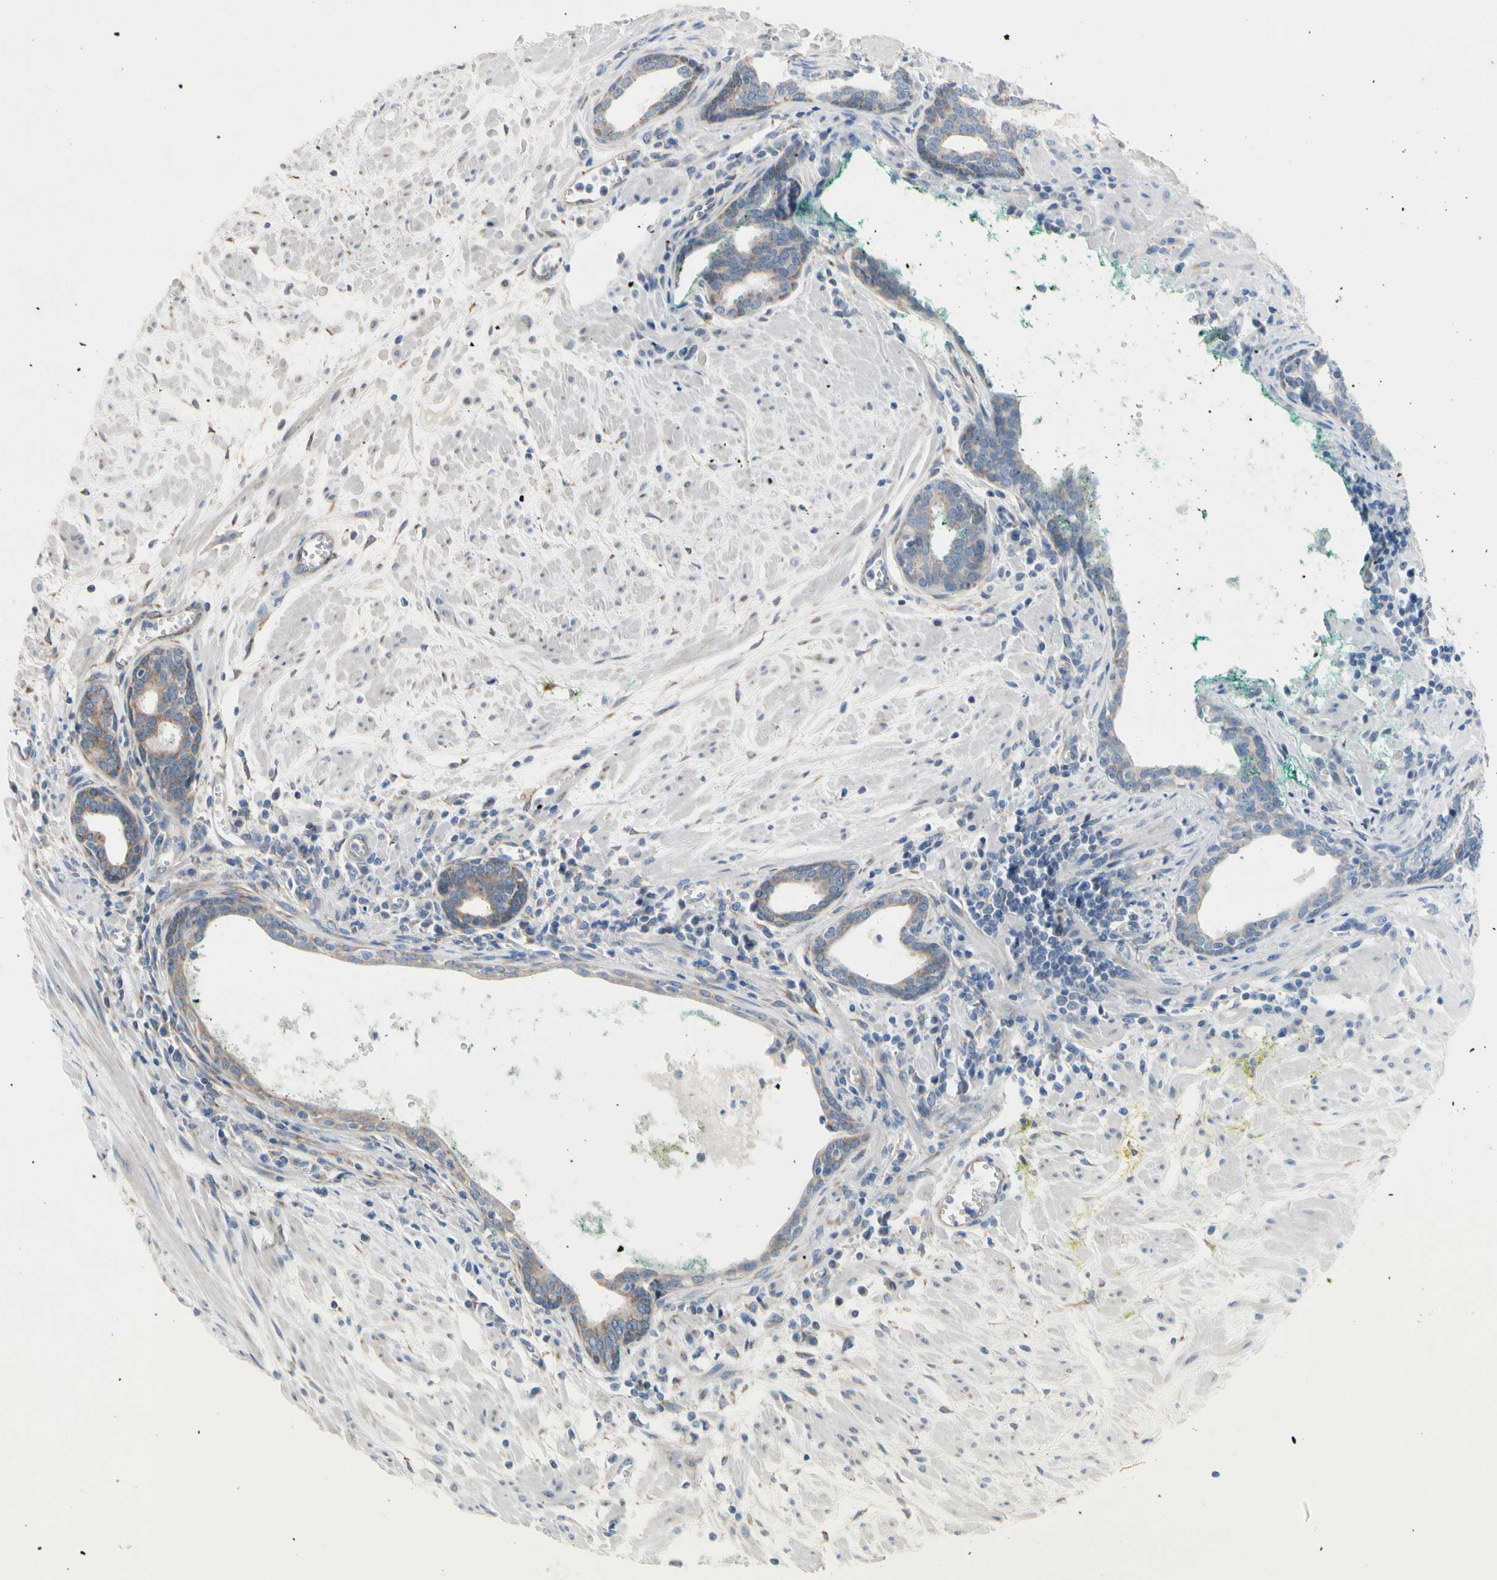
{"staining": {"intensity": "moderate", "quantity": ">75%", "location": "cytoplasmic/membranous"}, "tissue": "prostate cancer", "cell_type": "Tumor cells", "image_type": "cancer", "snomed": [{"axis": "morphology", "description": "Adenocarcinoma, Low grade"}, {"axis": "topography", "description": "Prostate"}], "caption": "Tumor cells exhibit medium levels of moderate cytoplasmic/membranous staining in about >75% of cells in prostate cancer (low-grade adenocarcinoma).", "gene": "SLC39A9", "patient": {"sex": "male", "age": 57}}